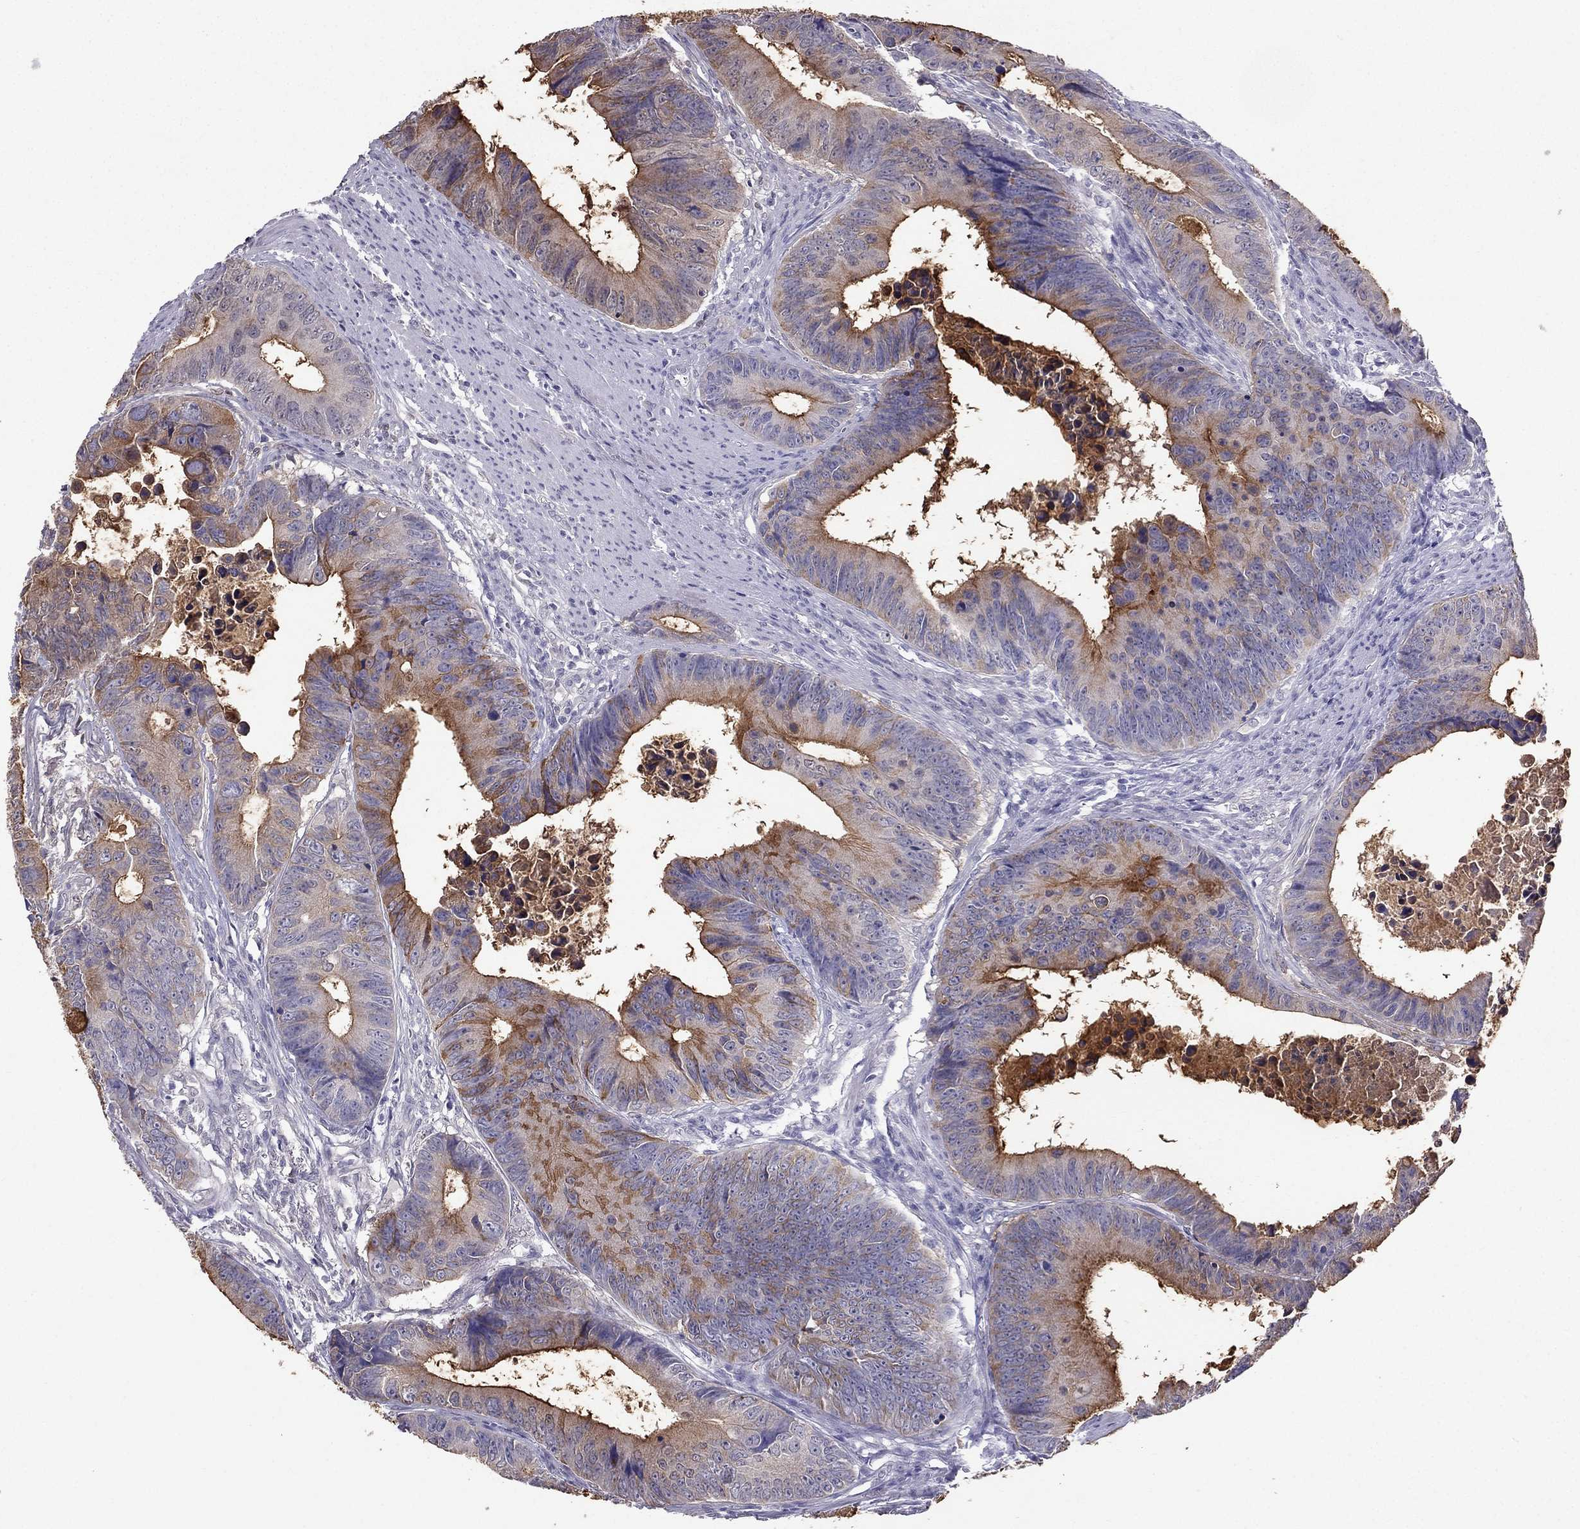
{"staining": {"intensity": "moderate", "quantity": "<25%", "location": "cytoplasmic/membranous"}, "tissue": "colorectal cancer", "cell_type": "Tumor cells", "image_type": "cancer", "snomed": [{"axis": "morphology", "description": "Adenocarcinoma, NOS"}, {"axis": "topography", "description": "Colon"}], "caption": "High-magnification brightfield microscopy of colorectal adenocarcinoma stained with DAB (brown) and counterstained with hematoxylin (blue). tumor cells exhibit moderate cytoplasmic/membranous staining is seen in about<25% of cells.", "gene": "SCG5", "patient": {"sex": "female", "age": 87}}